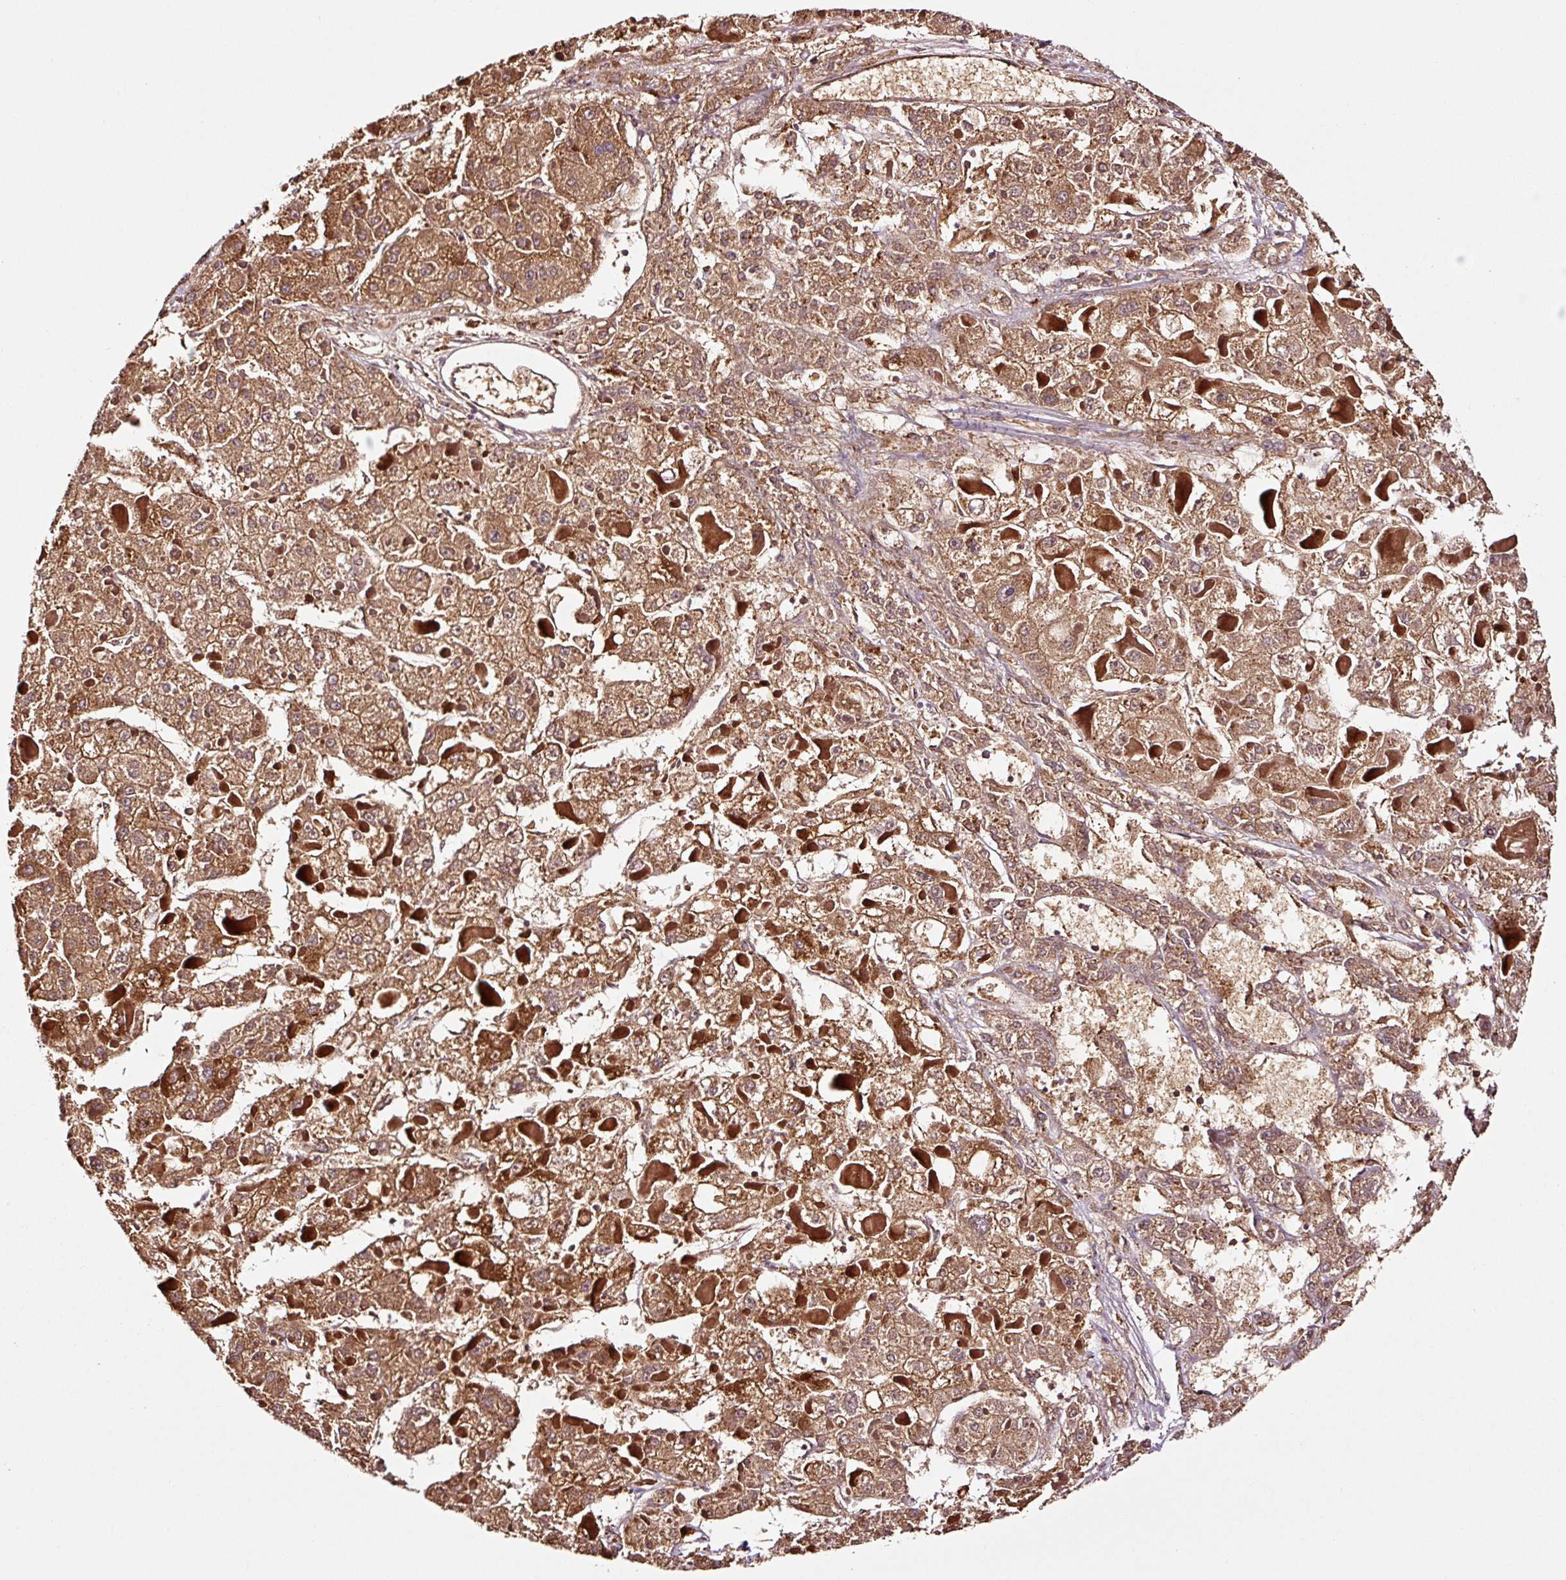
{"staining": {"intensity": "moderate", "quantity": ">75%", "location": "cytoplasmic/membranous"}, "tissue": "liver cancer", "cell_type": "Tumor cells", "image_type": "cancer", "snomed": [{"axis": "morphology", "description": "Carcinoma, Hepatocellular, NOS"}, {"axis": "topography", "description": "Liver"}], "caption": "The immunohistochemical stain shows moderate cytoplasmic/membranous positivity in tumor cells of liver cancer (hepatocellular carcinoma) tissue.", "gene": "PGLYRP2", "patient": {"sex": "female", "age": 73}}